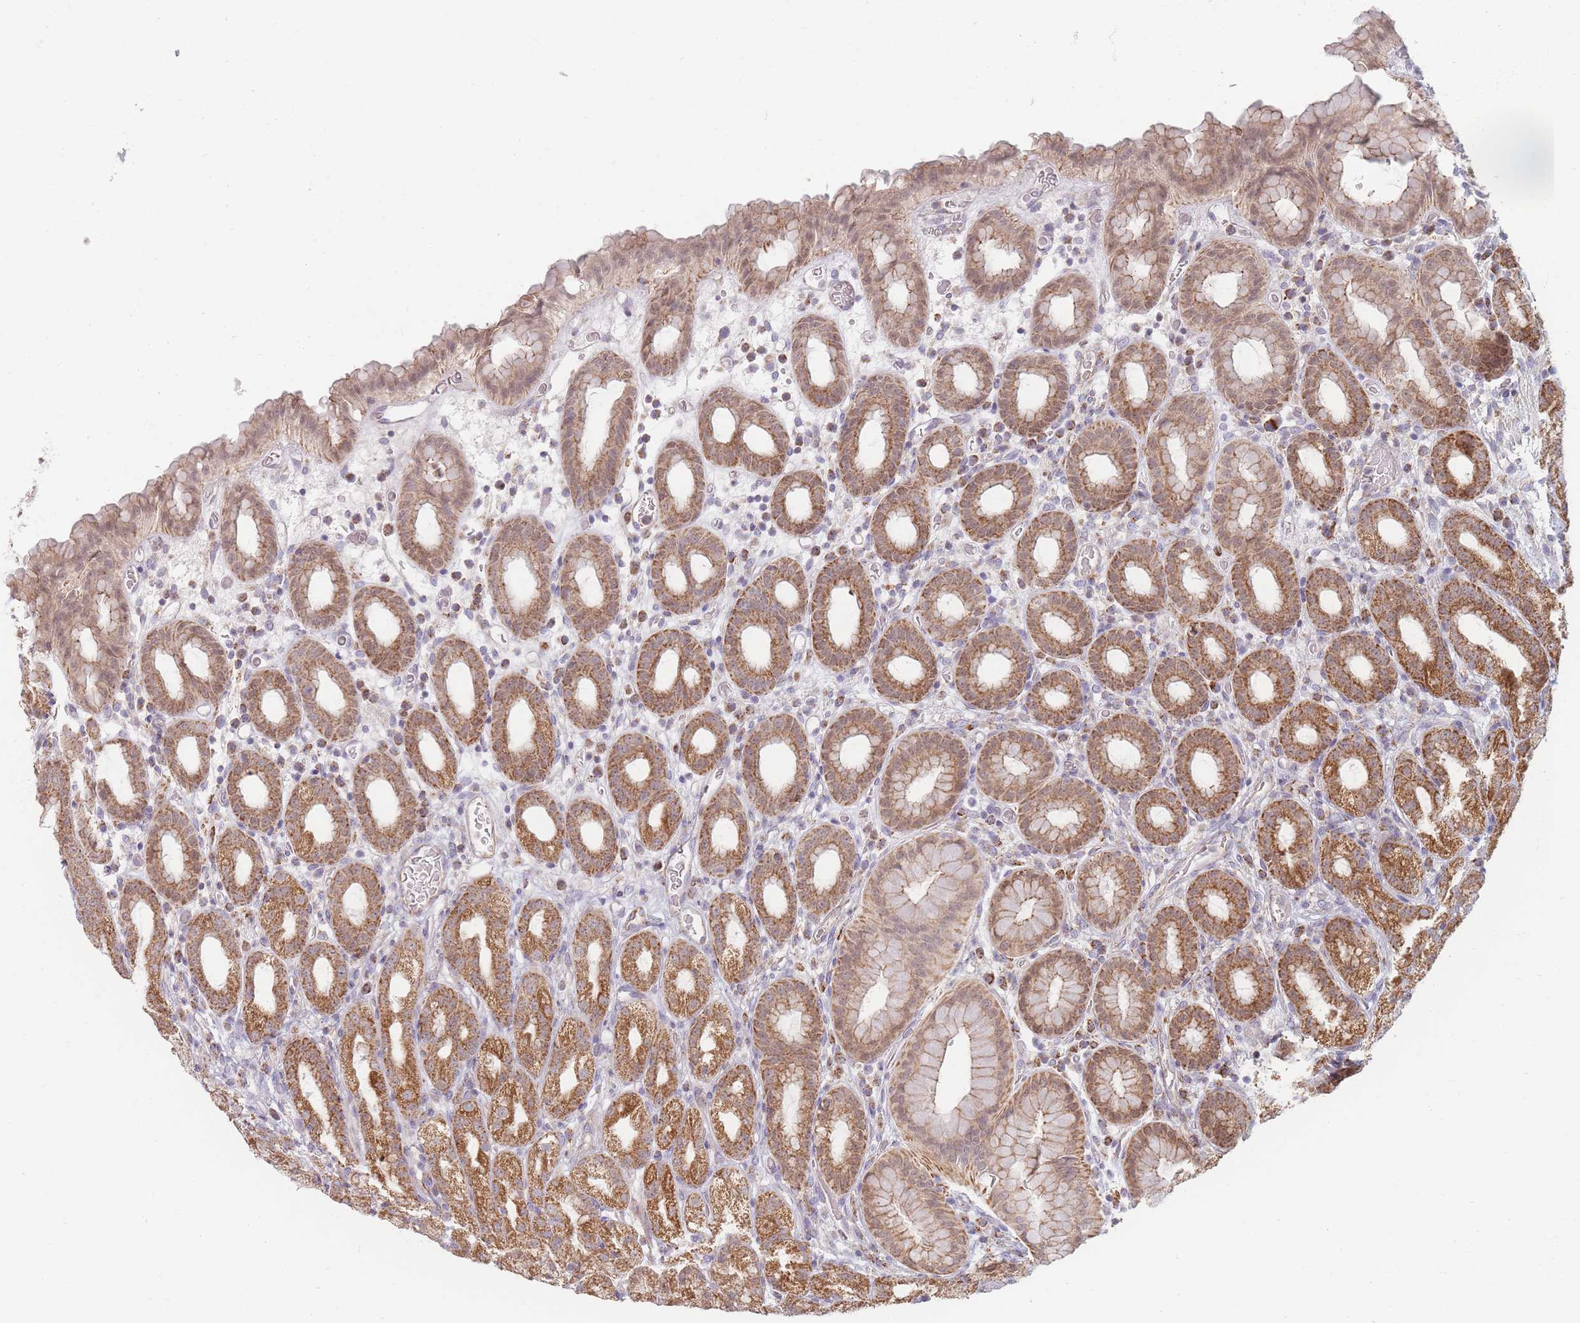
{"staining": {"intensity": "moderate", "quantity": ">75%", "location": "cytoplasmic/membranous"}, "tissue": "stomach", "cell_type": "Glandular cells", "image_type": "normal", "snomed": [{"axis": "morphology", "description": "Normal tissue, NOS"}, {"axis": "topography", "description": "Stomach, upper"}, {"axis": "topography", "description": "Stomach, lower"}, {"axis": "topography", "description": "Small intestine"}], "caption": "Stomach stained with a protein marker exhibits moderate staining in glandular cells.", "gene": "ESRP2", "patient": {"sex": "male", "age": 68}}